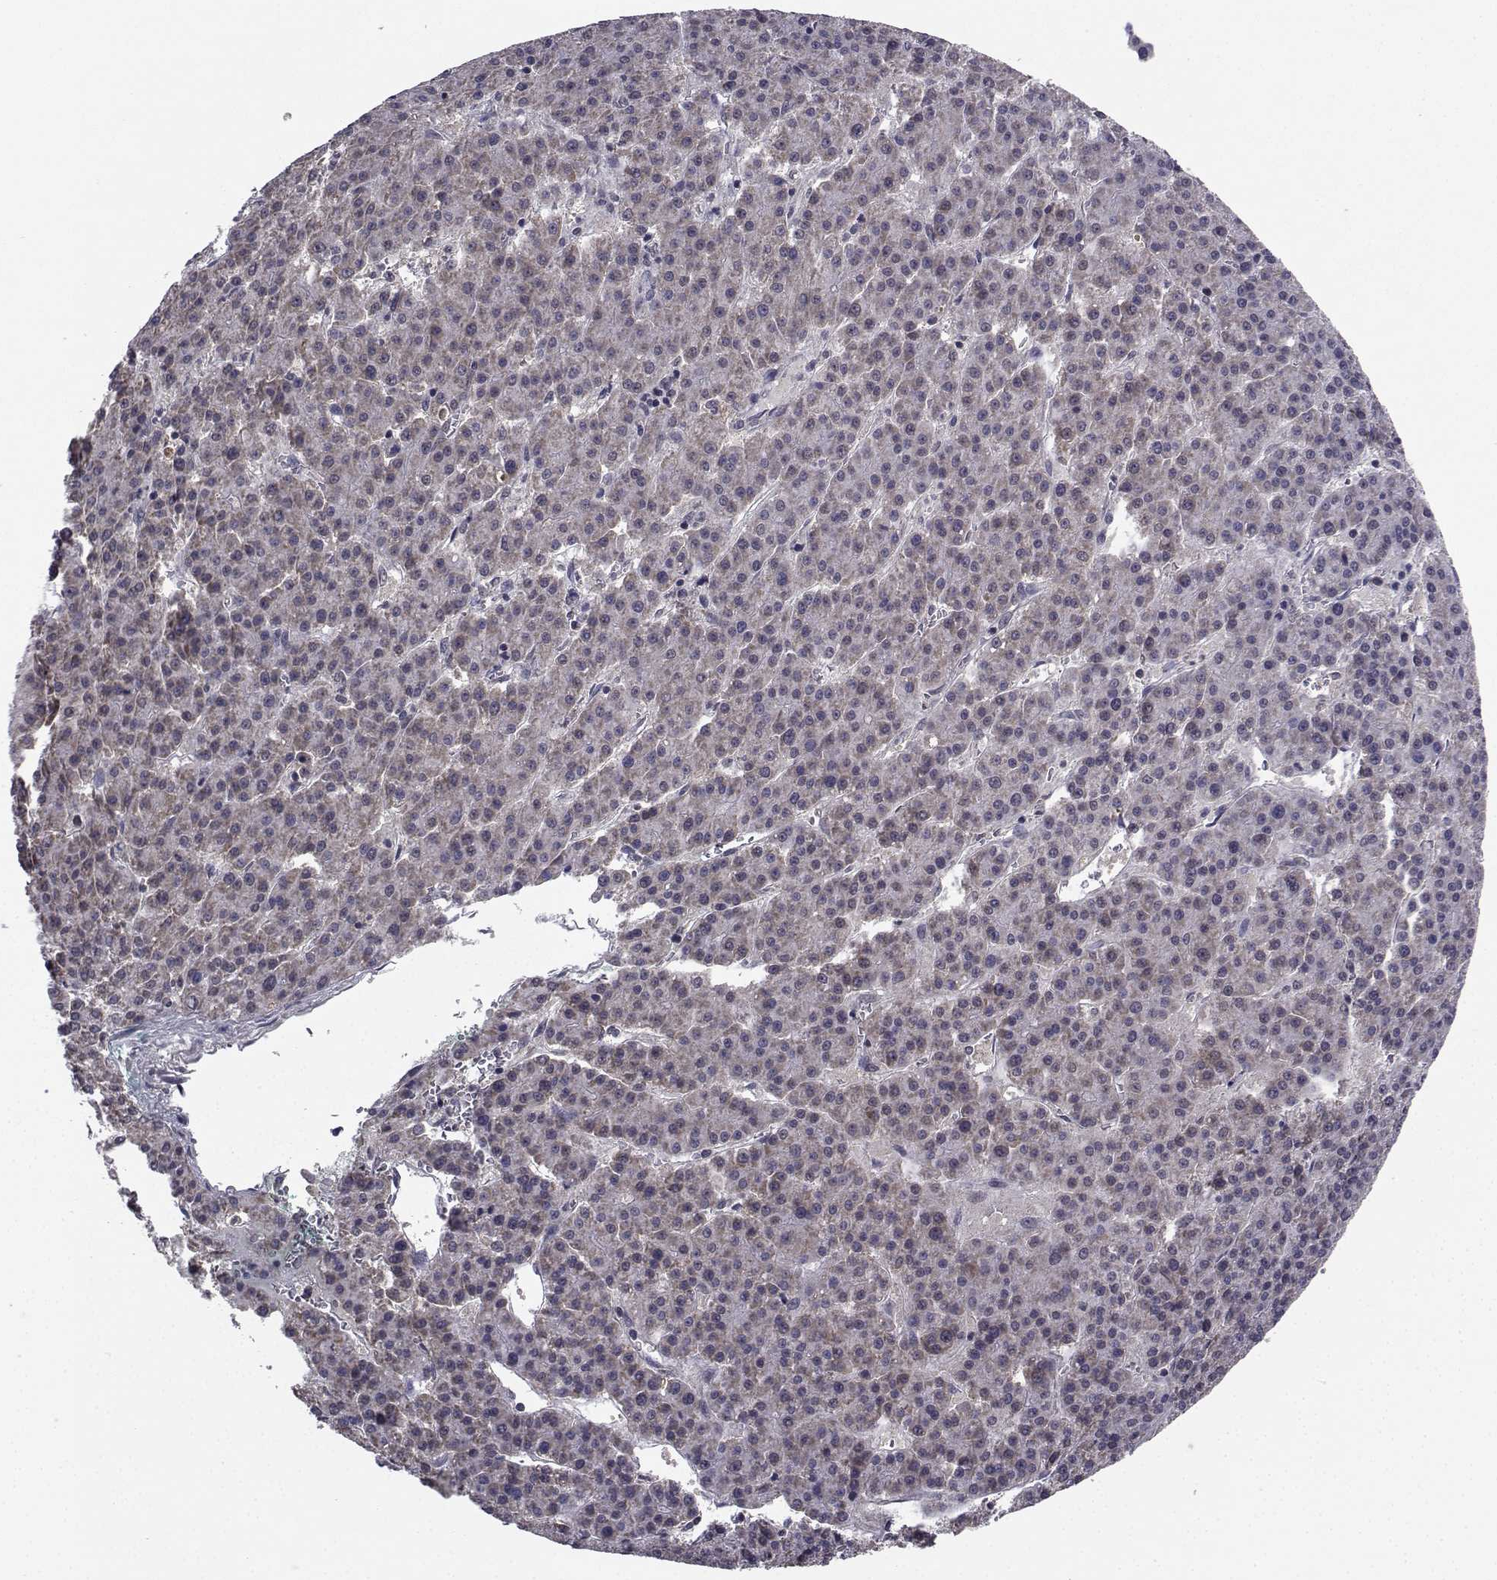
{"staining": {"intensity": "weak", "quantity": "25%-75%", "location": "cytoplasmic/membranous"}, "tissue": "liver cancer", "cell_type": "Tumor cells", "image_type": "cancer", "snomed": [{"axis": "morphology", "description": "Carcinoma, Hepatocellular, NOS"}, {"axis": "topography", "description": "Liver"}], "caption": "Weak cytoplasmic/membranous staining for a protein is seen in about 25%-75% of tumor cells of liver cancer (hepatocellular carcinoma) using immunohistochemistry (IHC).", "gene": "CYP2S1", "patient": {"sex": "female", "age": 58}}